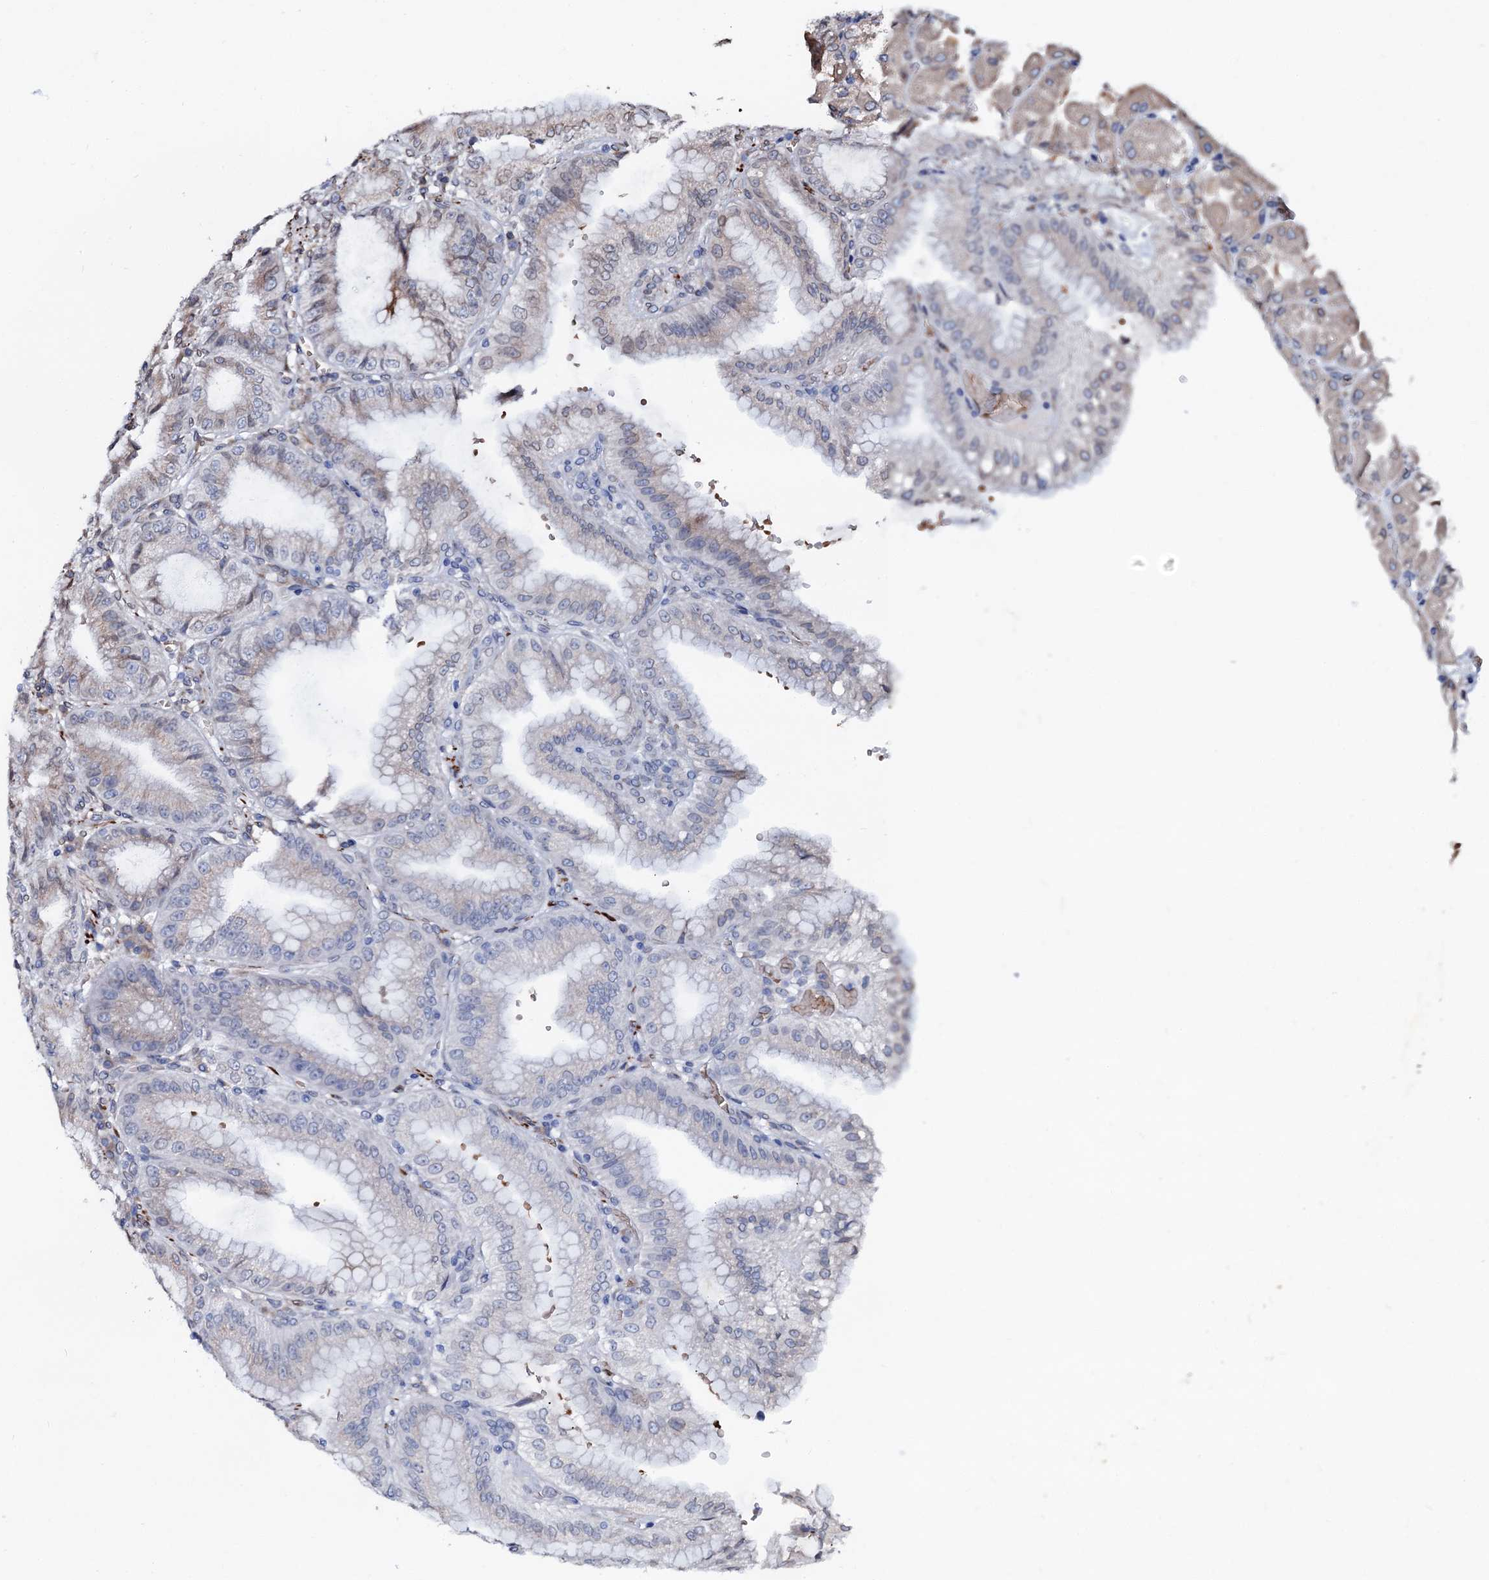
{"staining": {"intensity": "weak", "quantity": "25%-75%", "location": "cytoplasmic/membranous"}, "tissue": "stomach", "cell_type": "Glandular cells", "image_type": "normal", "snomed": [{"axis": "morphology", "description": "Normal tissue, NOS"}, {"axis": "topography", "description": "Stomach, upper"}, {"axis": "topography", "description": "Stomach, lower"}], "caption": "Immunohistochemistry histopathology image of normal stomach stained for a protein (brown), which reveals low levels of weak cytoplasmic/membranous staining in approximately 25%-75% of glandular cells.", "gene": "NRP2", "patient": {"sex": "male", "age": 71}}